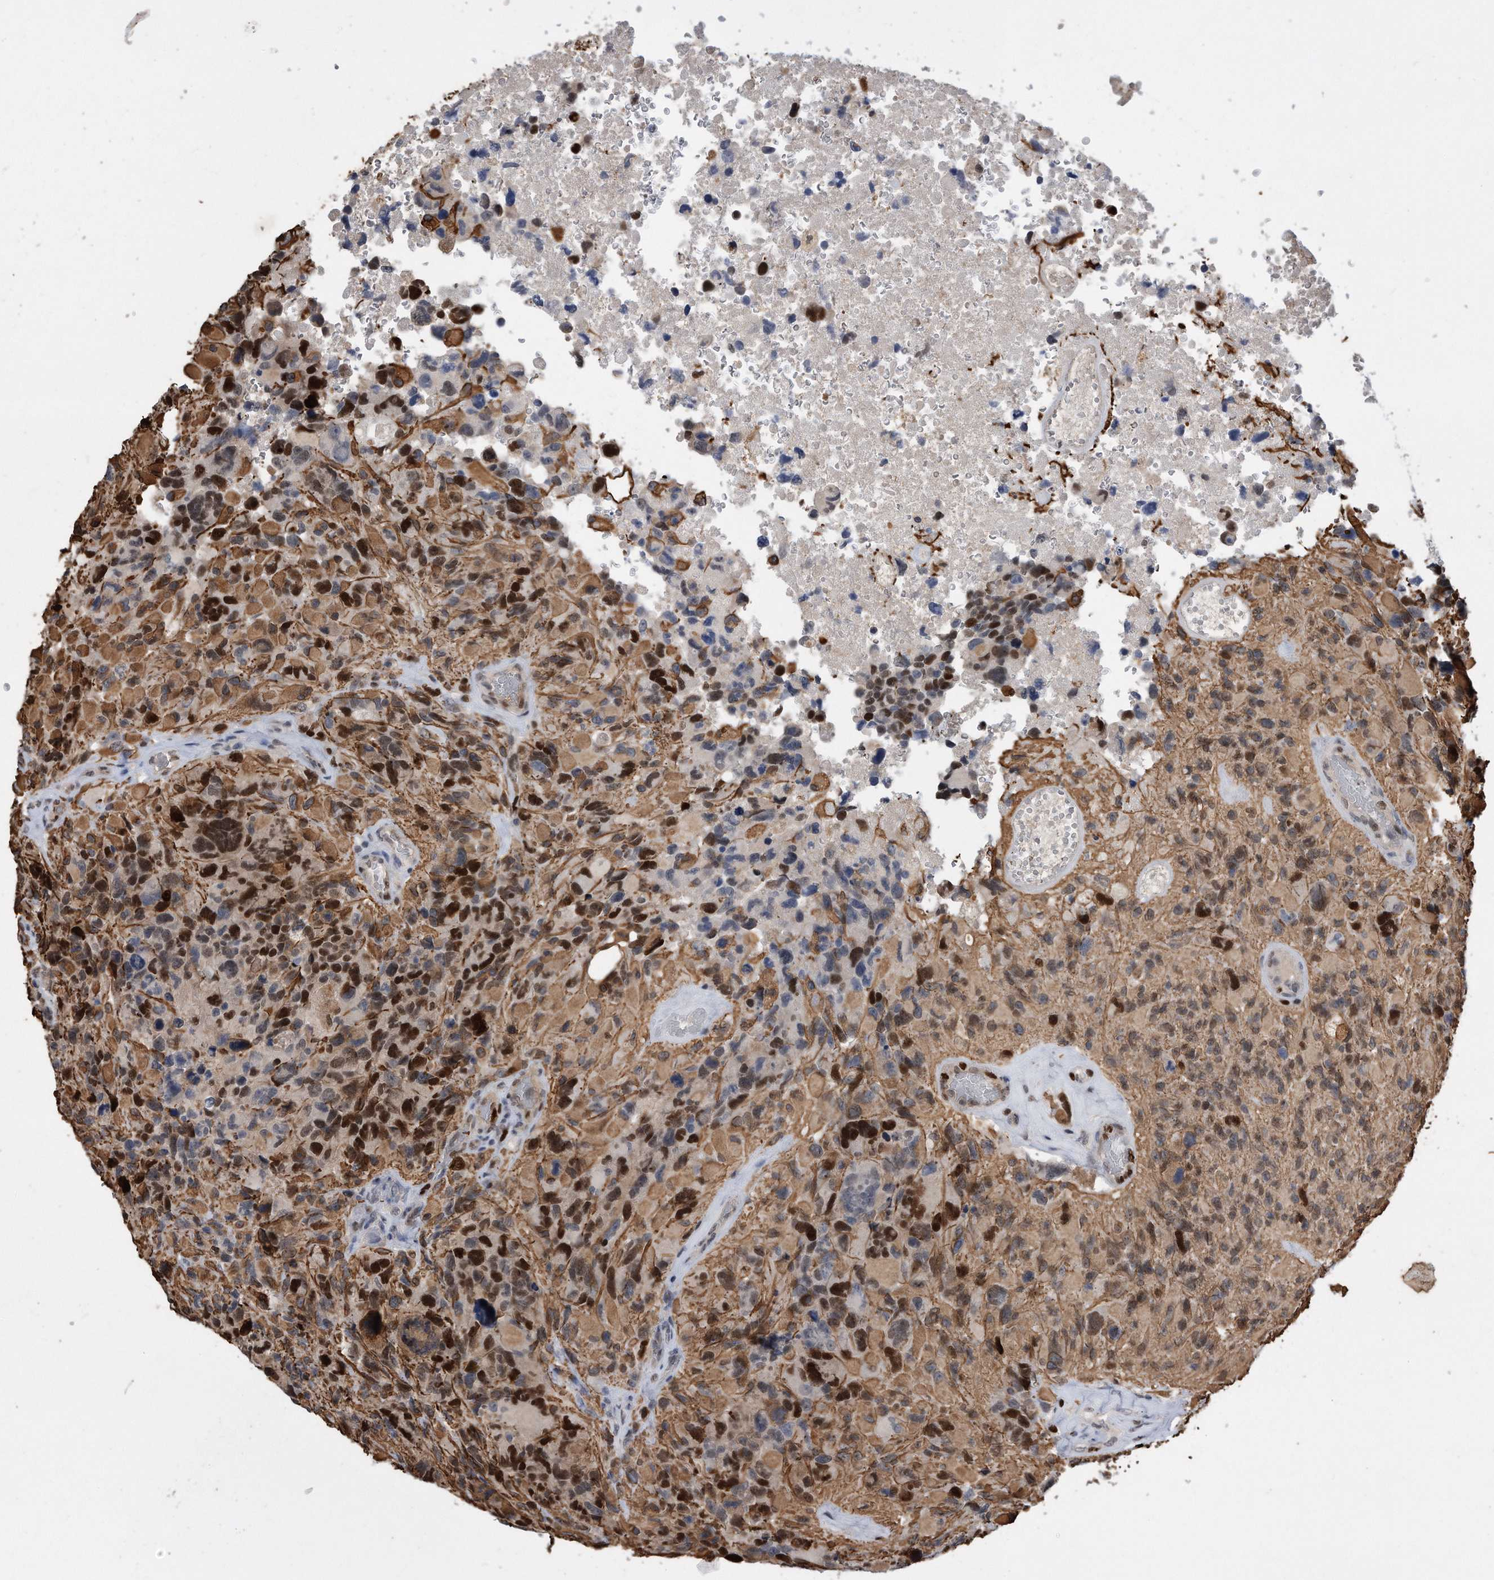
{"staining": {"intensity": "strong", "quantity": "25%-75%", "location": "nuclear"}, "tissue": "glioma", "cell_type": "Tumor cells", "image_type": "cancer", "snomed": [{"axis": "morphology", "description": "Glioma, malignant, High grade"}, {"axis": "topography", "description": "Brain"}], "caption": "Malignant high-grade glioma was stained to show a protein in brown. There is high levels of strong nuclear expression in approximately 25%-75% of tumor cells.", "gene": "PCNA", "patient": {"sex": "male", "age": 69}}